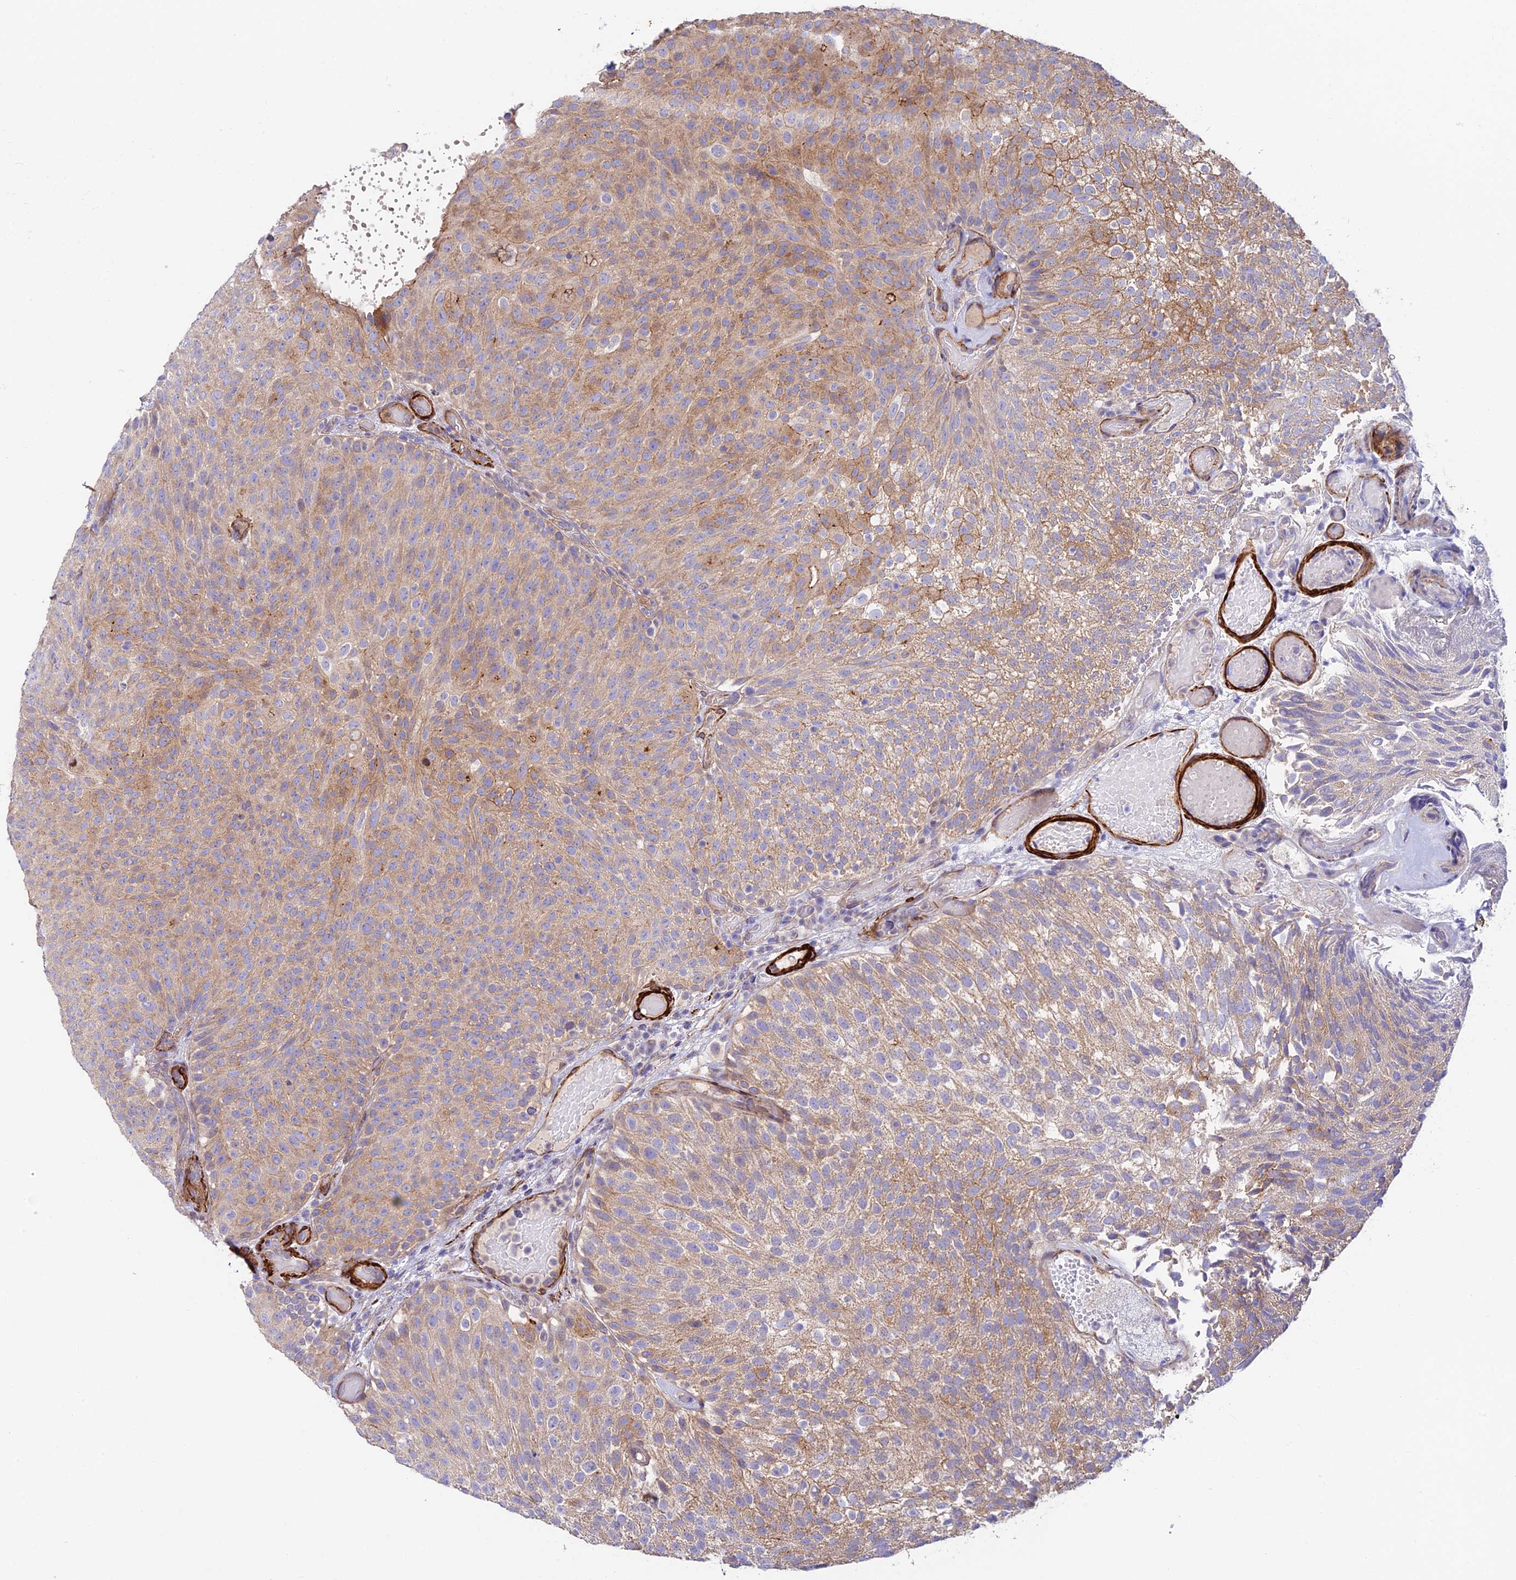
{"staining": {"intensity": "moderate", "quantity": "25%-75%", "location": "cytoplasmic/membranous"}, "tissue": "urothelial cancer", "cell_type": "Tumor cells", "image_type": "cancer", "snomed": [{"axis": "morphology", "description": "Urothelial carcinoma, Low grade"}, {"axis": "topography", "description": "Urinary bladder"}], "caption": "Immunohistochemistry of human urothelial carcinoma (low-grade) demonstrates medium levels of moderate cytoplasmic/membranous staining in approximately 25%-75% of tumor cells.", "gene": "ANKRD50", "patient": {"sex": "male", "age": 78}}